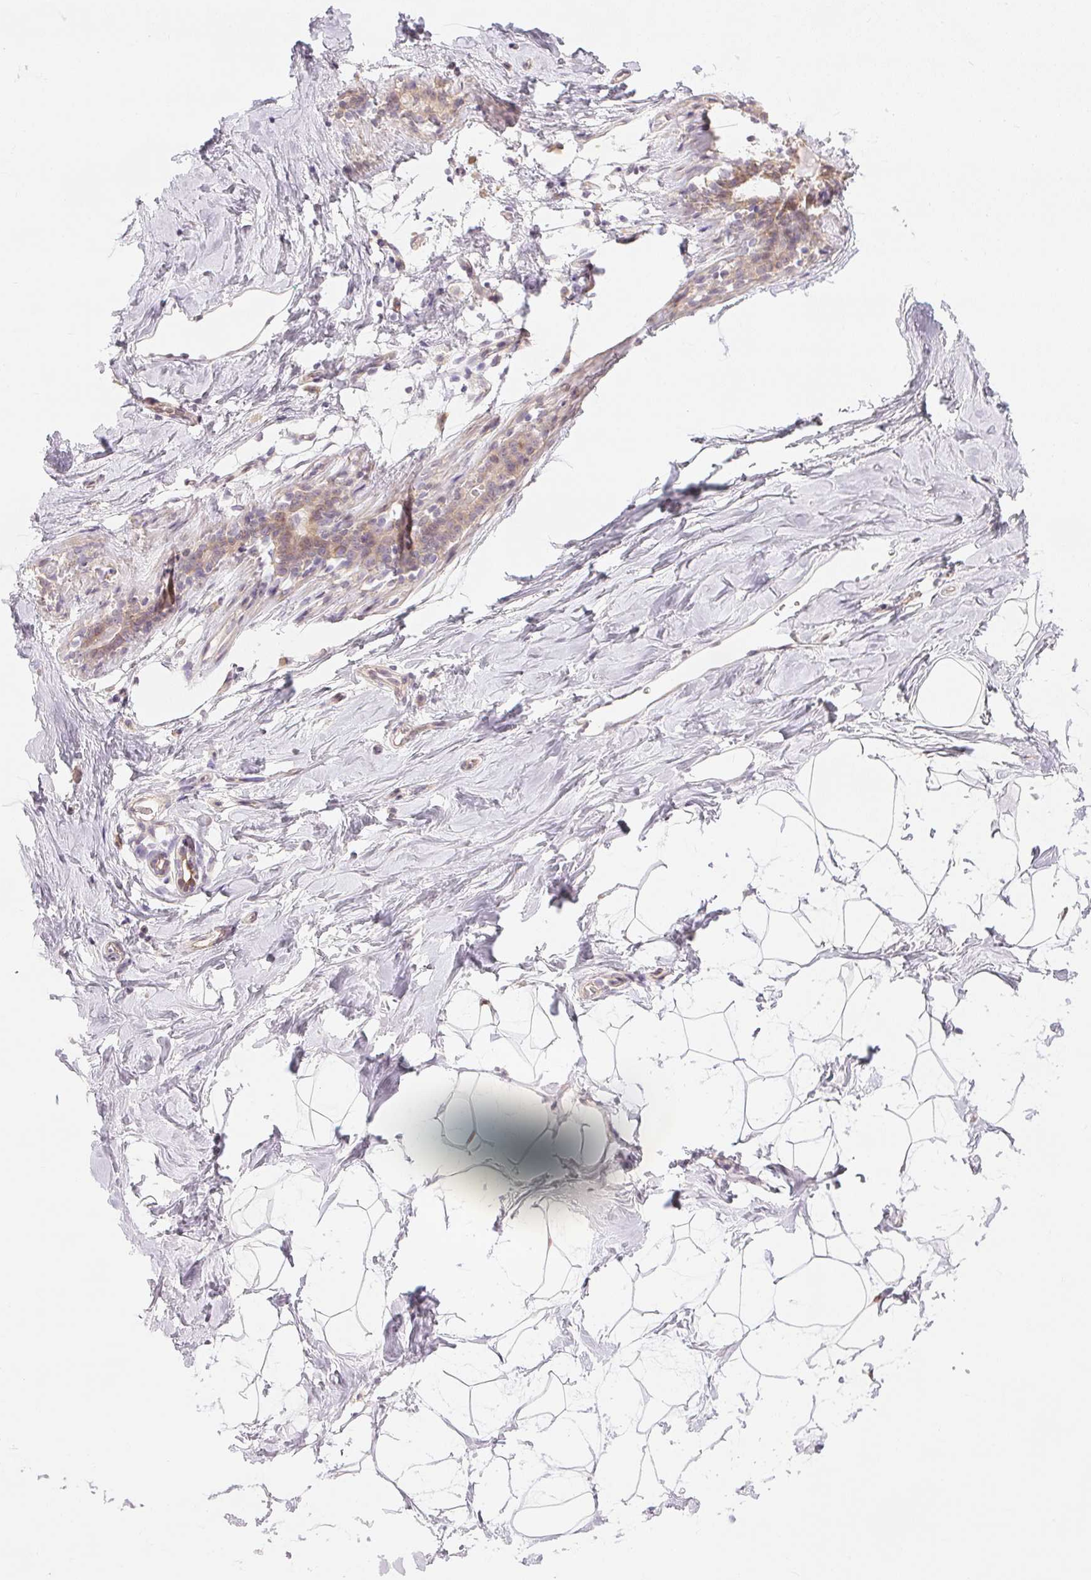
{"staining": {"intensity": "negative", "quantity": "none", "location": "none"}, "tissue": "breast", "cell_type": "Adipocytes", "image_type": "normal", "snomed": [{"axis": "morphology", "description": "Normal tissue, NOS"}, {"axis": "topography", "description": "Breast"}], "caption": "The micrograph demonstrates no significant staining in adipocytes of breast.", "gene": "TTC23L", "patient": {"sex": "female", "age": 32}}